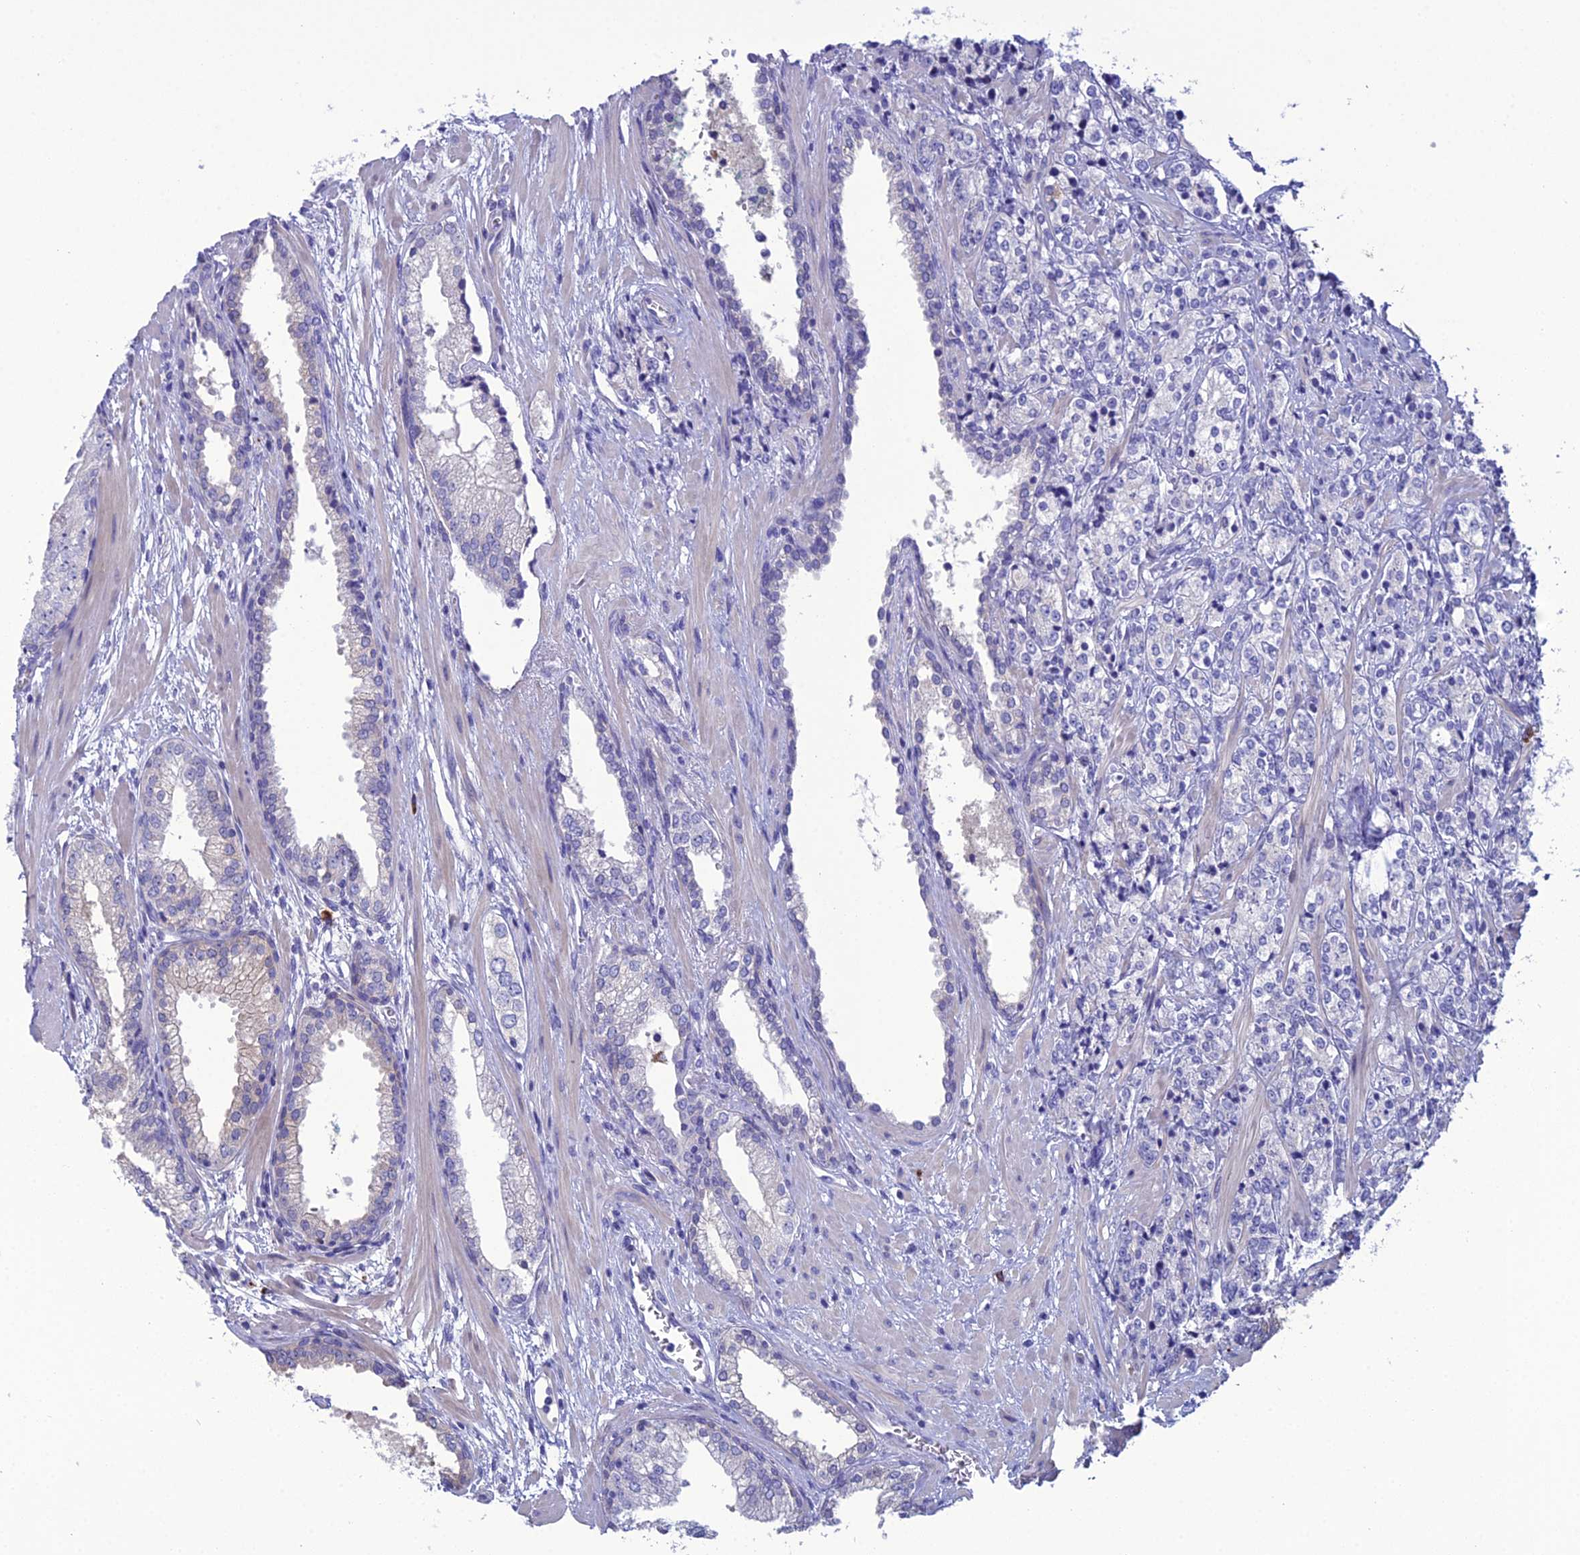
{"staining": {"intensity": "negative", "quantity": "none", "location": "none"}, "tissue": "prostate cancer", "cell_type": "Tumor cells", "image_type": "cancer", "snomed": [{"axis": "morphology", "description": "Adenocarcinoma, High grade"}, {"axis": "topography", "description": "Prostate"}], "caption": "DAB immunohistochemical staining of human prostate cancer exhibits no significant expression in tumor cells.", "gene": "CRB2", "patient": {"sex": "male", "age": 69}}